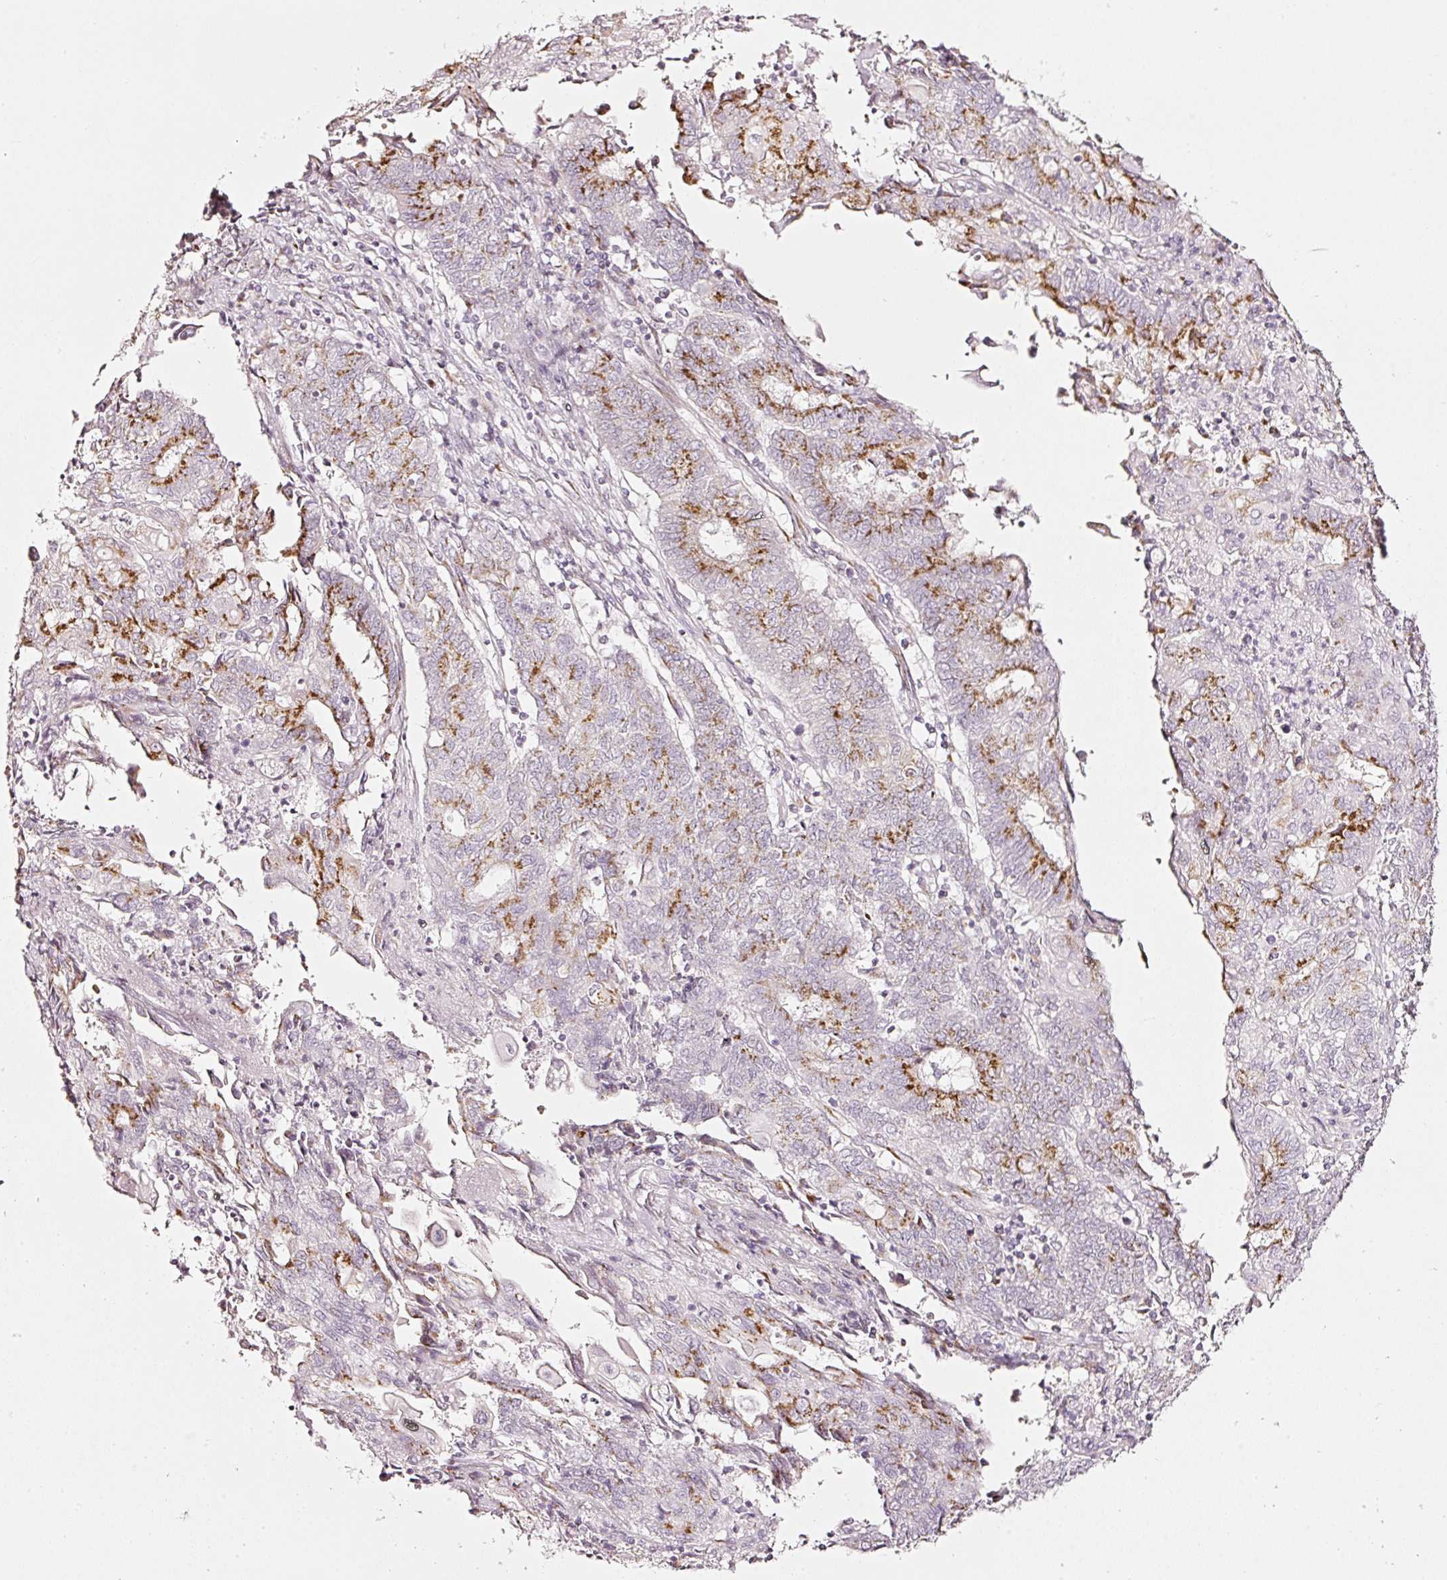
{"staining": {"intensity": "moderate", "quantity": "25%-75%", "location": "cytoplasmic/membranous"}, "tissue": "endometrial cancer", "cell_type": "Tumor cells", "image_type": "cancer", "snomed": [{"axis": "morphology", "description": "Adenocarcinoma, NOS"}, {"axis": "topography", "description": "Endometrium"}], "caption": "Endometrial adenocarcinoma tissue shows moderate cytoplasmic/membranous expression in approximately 25%-75% of tumor cells", "gene": "SDF4", "patient": {"sex": "female", "age": 54}}